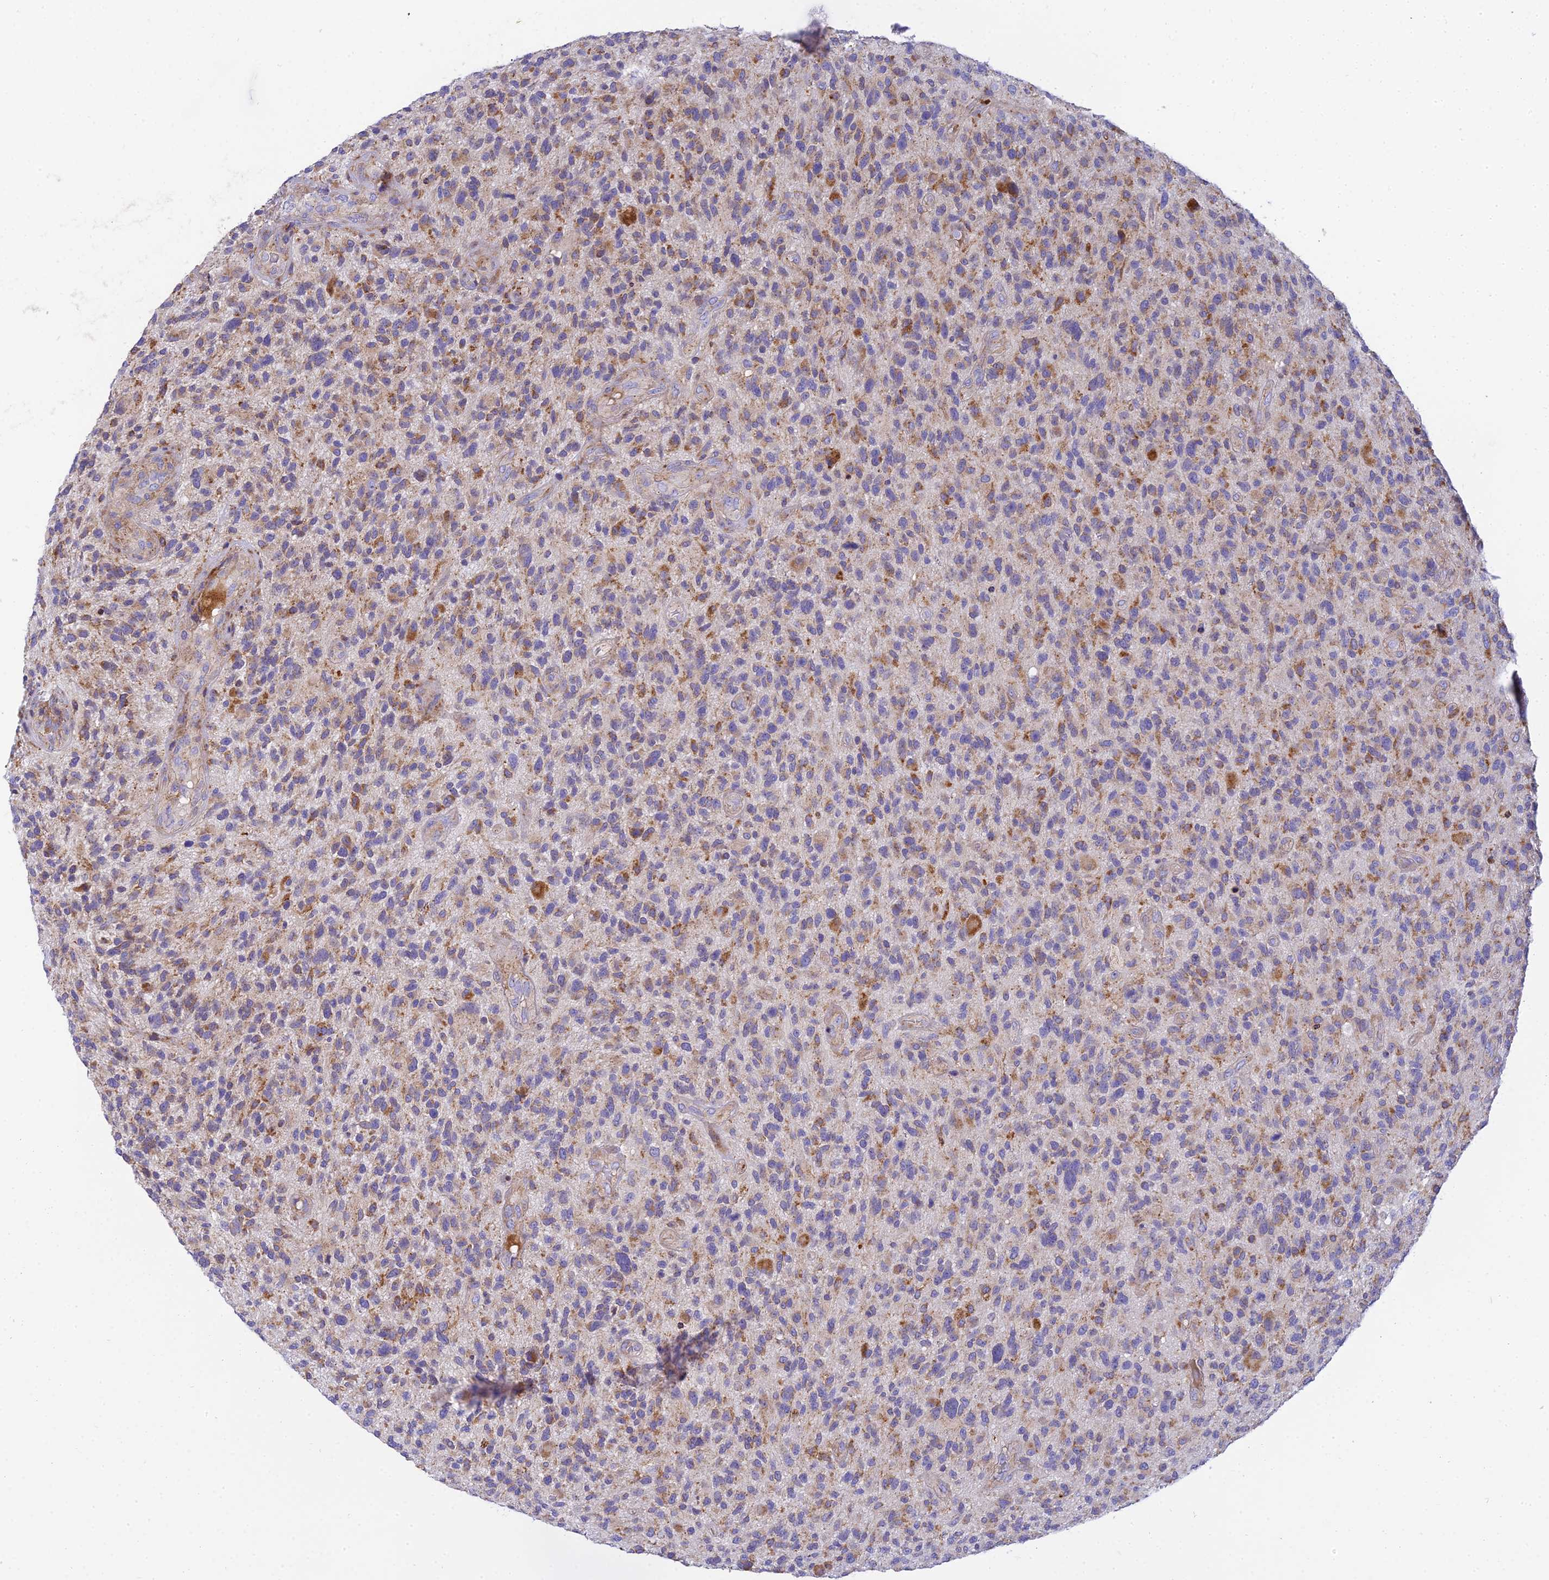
{"staining": {"intensity": "weak", "quantity": ">75%", "location": "cytoplasmic/membranous"}, "tissue": "glioma", "cell_type": "Tumor cells", "image_type": "cancer", "snomed": [{"axis": "morphology", "description": "Glioma, malignant, High grade"}, {"axis": "topography", "description": "Brain"}], "caption": "DAB immunohistochemical staining of glioma shows weak cytoplasmic/membranous protein expression in approximately >75% of tumor cells.", "gene": "CLCN7", "patient": {"sex": "male", "age": 47}}